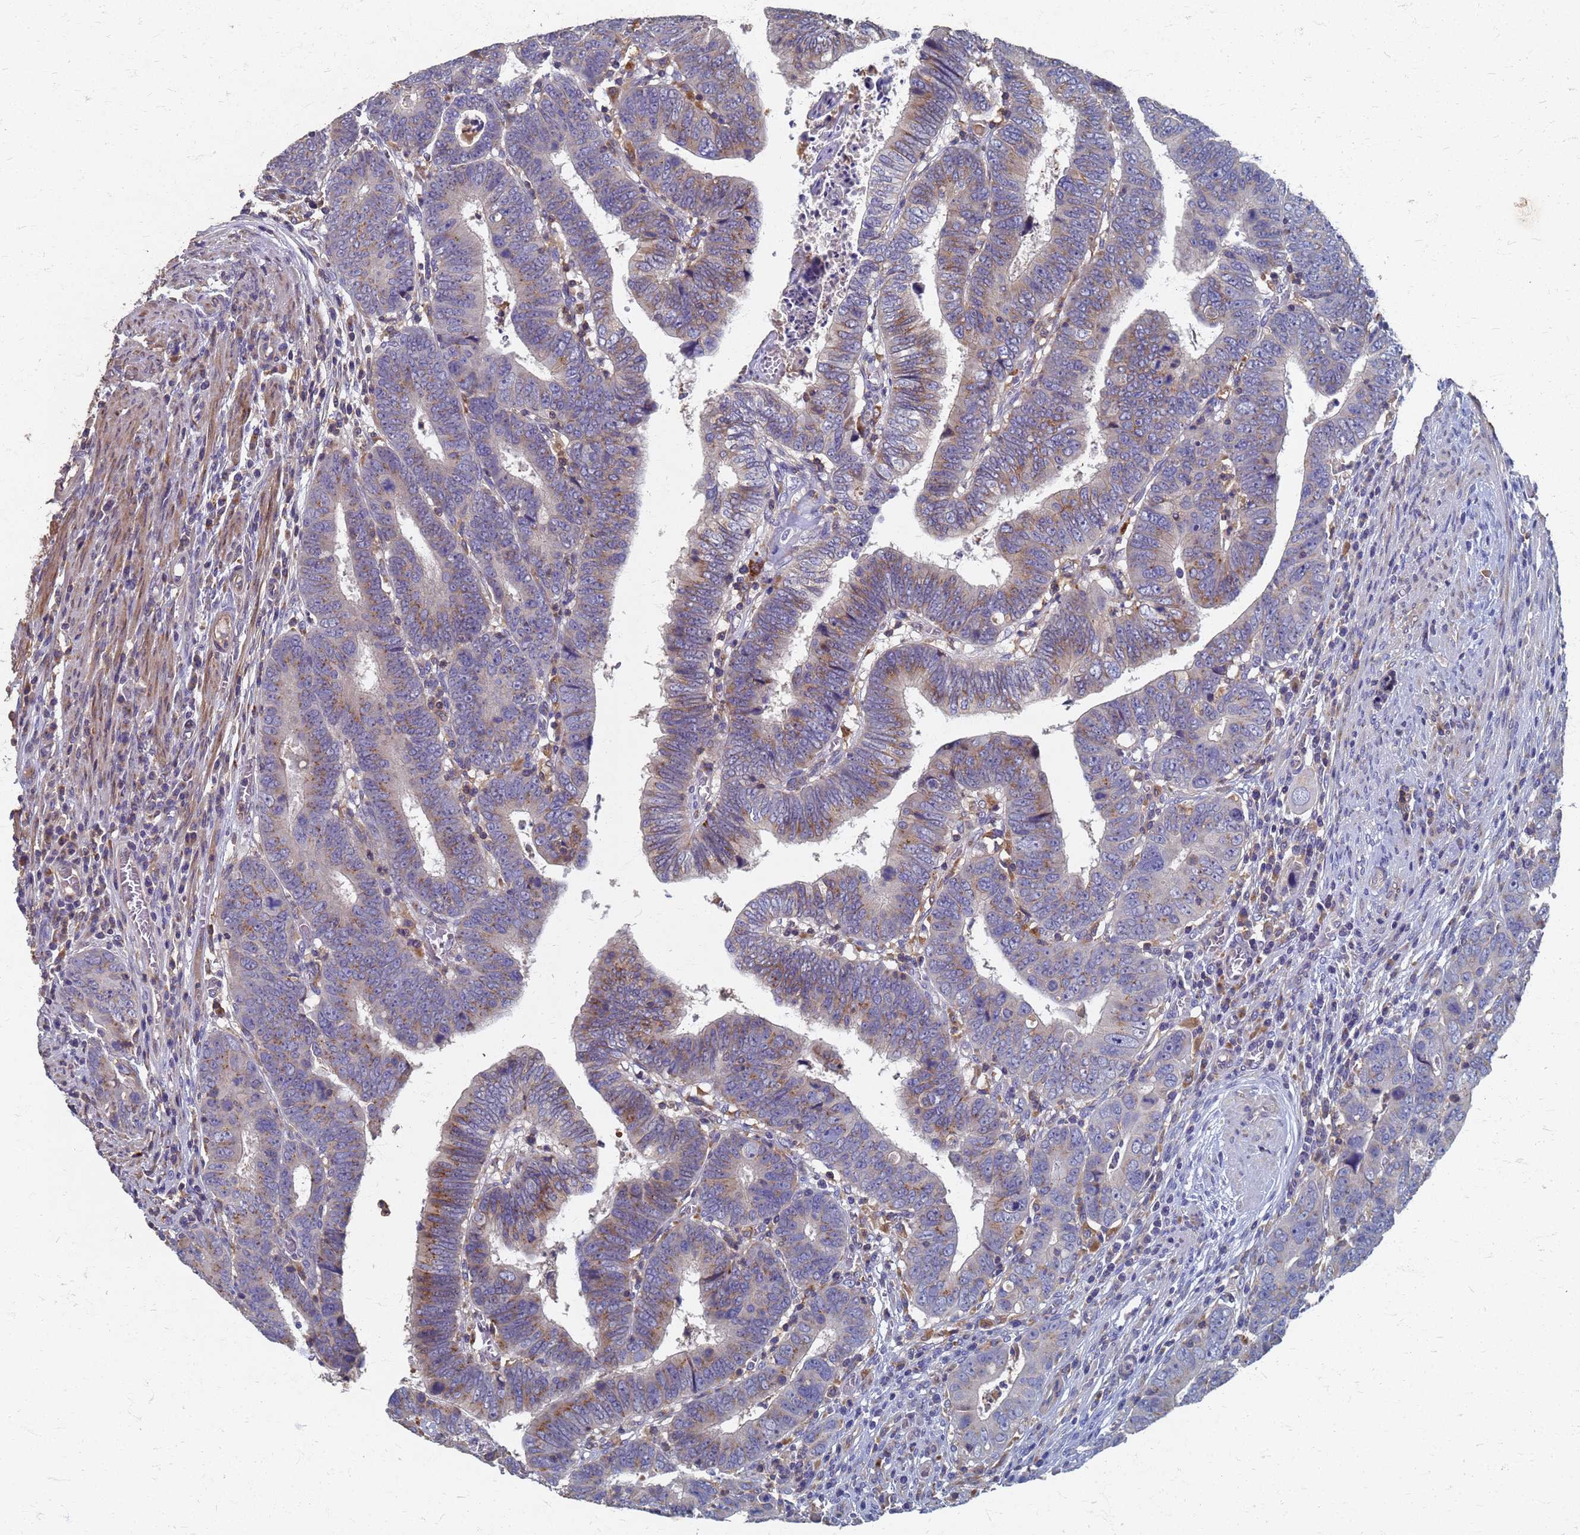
{"staining": {"intensity": "moderate", "quantity": "<25%", "location": "cytoplasmic/membranous"}, "tissue": "colorectal cancer", "cell_type": "Tumor cells", "image_type": "cancer", "snomed": [{"axis": "morphology", "description": "Normal tissue, NOS"}, {"axis": "morphology", "description": "Adenocarcinoma, NOS"}, {"axis": "topography", "description": "Rectum"}], "caption": "A photomicrograph of human colorectal adenocarcinoma stained for a protein demonstrates moderate cytoplasmic/membranous brown staining in tumor cells.", "gene": "KRCC1", "patient": {"sex": "female", "age": 65}}